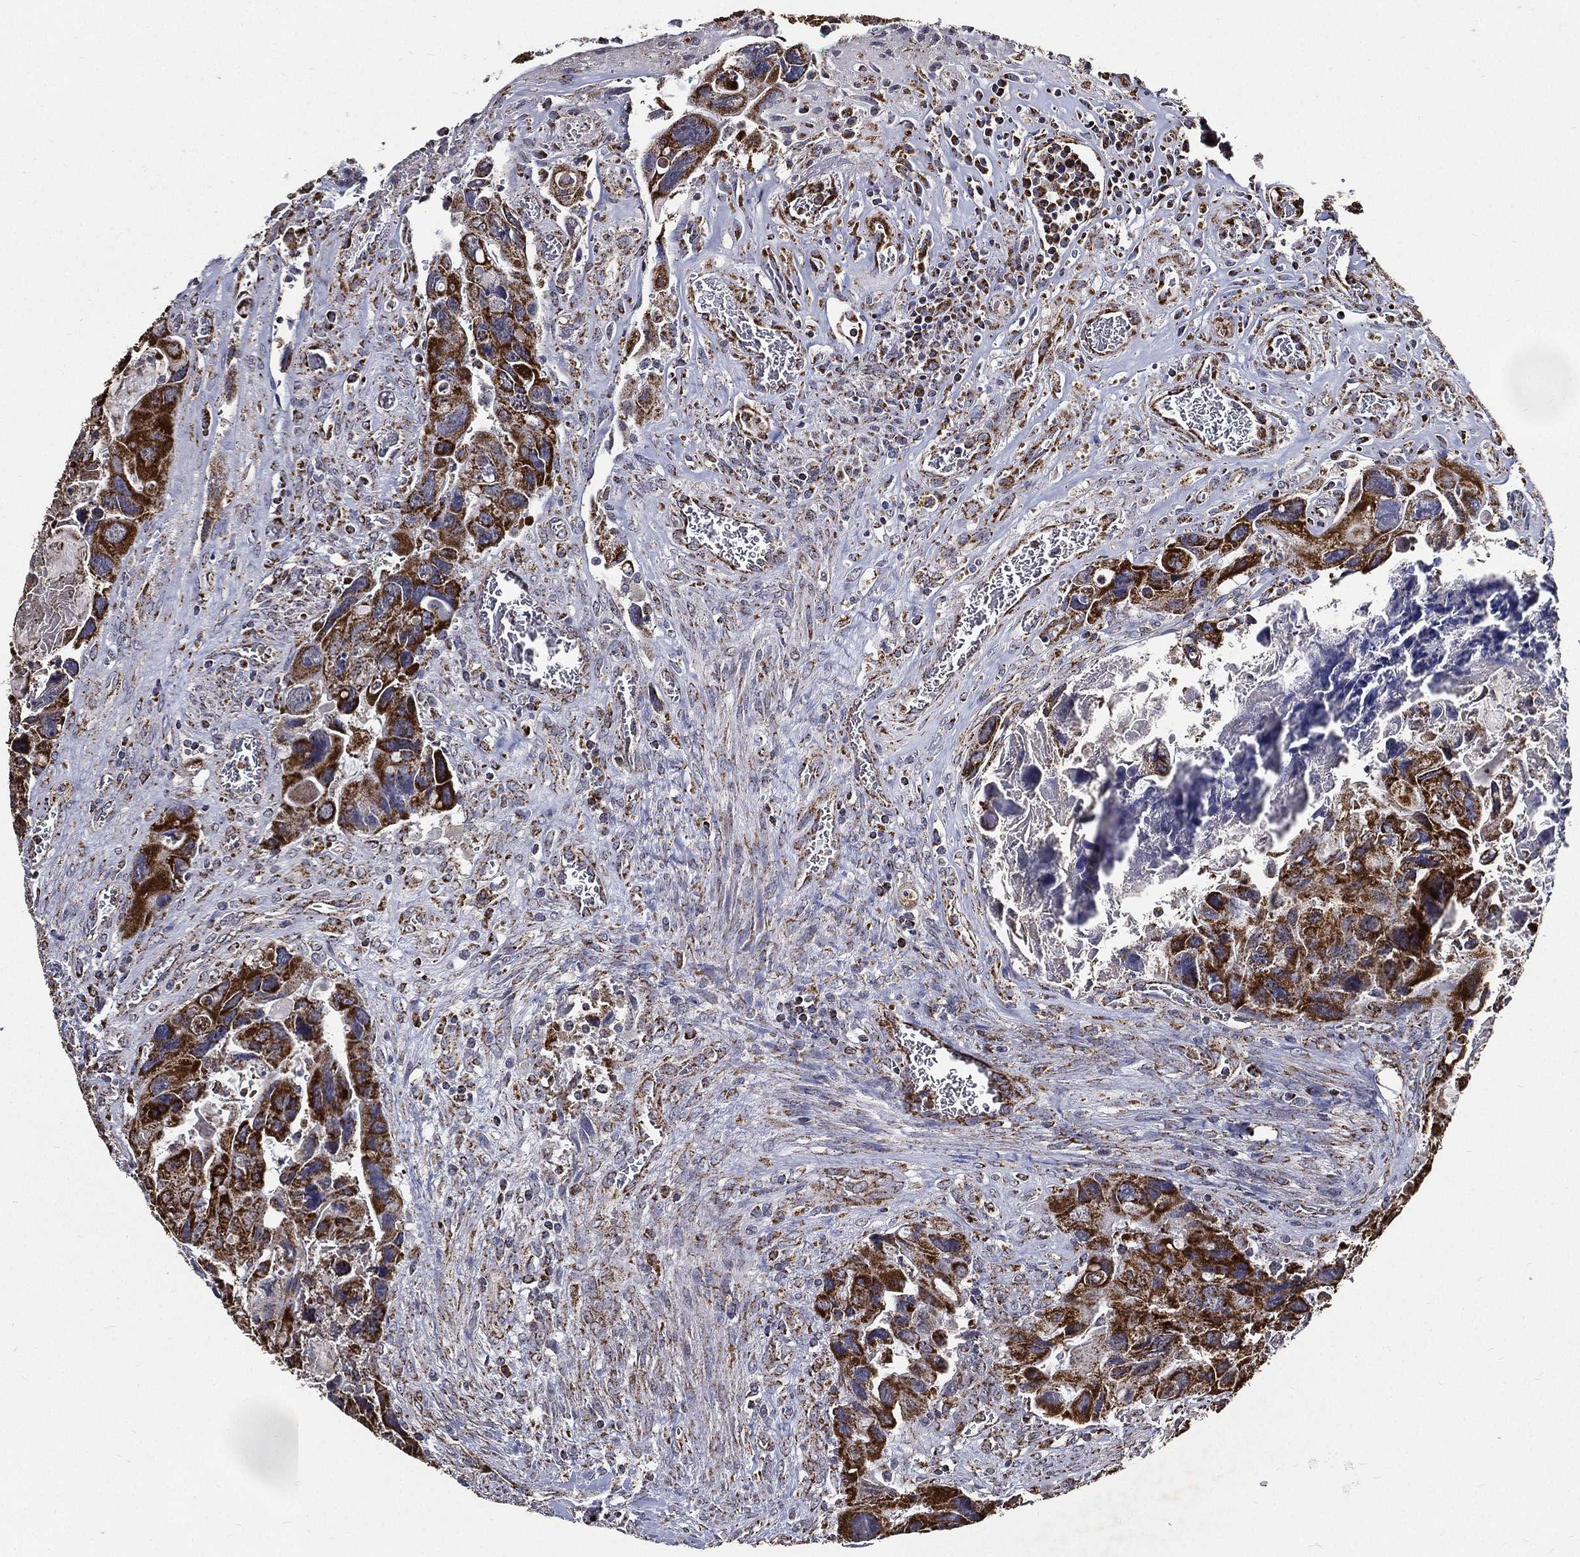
{"staining": {"intensity": "strong", "quantity": ">75%", "location": "cytoplasmic/membranous"}, "tissue": "colorectal cancer", "cell_type": "Tumor cells", "image_type": "cancer", "snomed": [{"axis": "morphology", "description": "Adenocarcinoma, NOS"}, {"axis": "topography", "description": "Rectum"}], "caption": "A high amount of strong cytoplasmic/membranous positivity is seen in approximately >75% of tumor cells in colorectal cancer (adenocarcinoma) tissue. (DAB (3,3'-diaminobenzidine) = brown stain, brightfield microscopy at high magnification).", "gene": "NDUFAB1", "patient": {"sex": "male", "age": 62}}